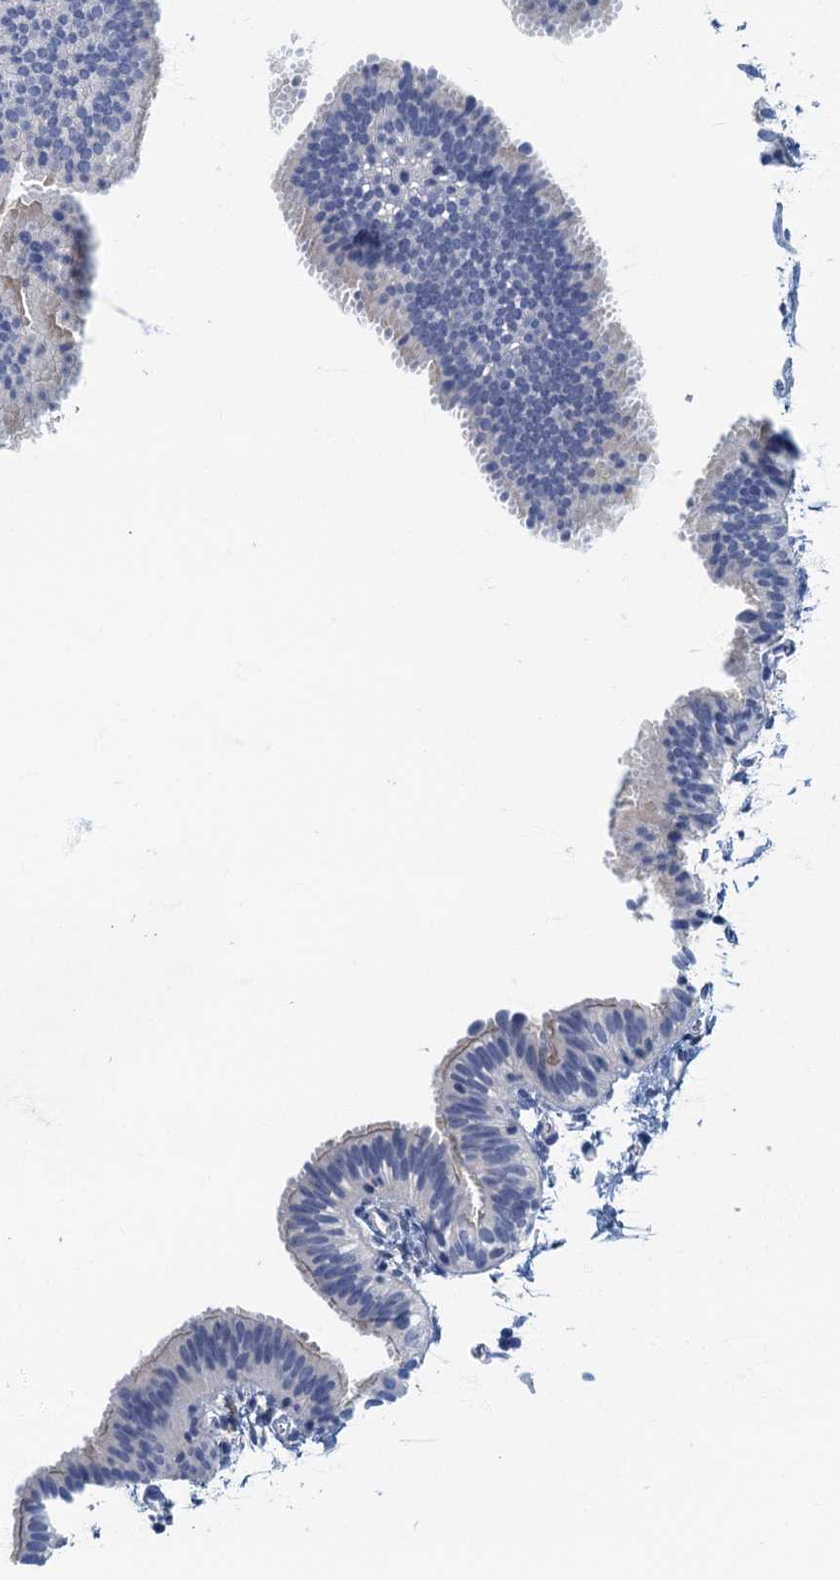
{"staining": {"intensity": "negative", "quantity": "none", "location": "none"}, "tissue": "fallopian tube", "cell_type": "Glandular cells", "image_type": "normal", "snomed": [{"axis": "morphology", "description": "Normal tissue, NOS"}, {"axis": "topography", "description": "Fallopian tube"}], "caption": "Protein analysis of benign fallopian tube shows no significant positivity in glandular cells.", "gene": "ANKDD1A", "patient": {"sex": "female", "age": 35}}